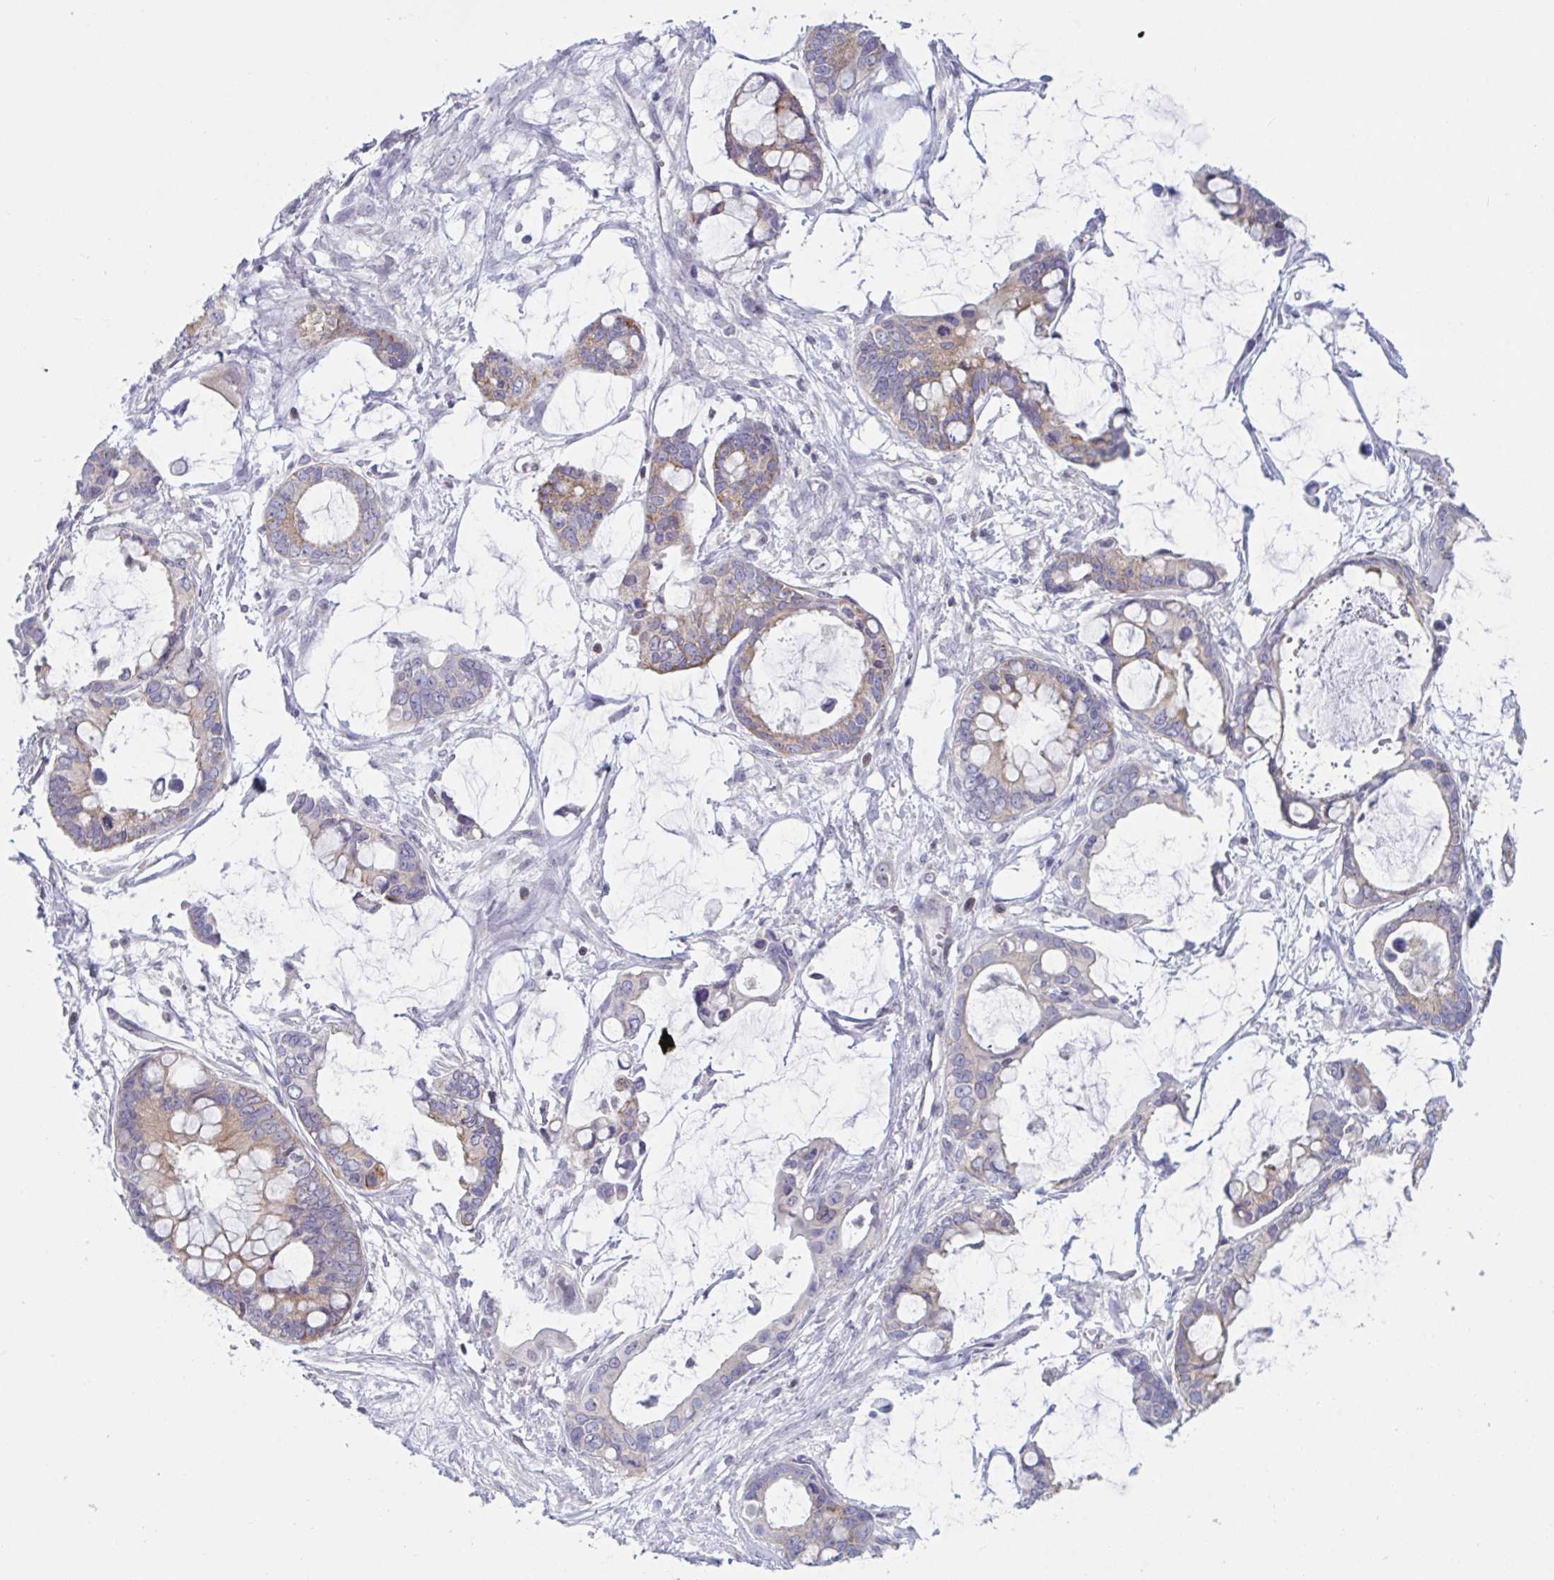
{"staining": {"intensity": "weak", "quantity": "<25%", "location": "cytoplasmic/membranous"}, "tissue": "ovarian cancer", "cell_type": "Tumor cells", "image_type": "cancer", "snomed": [{"axis": "morphology", "description": "Cystadenocarcinoma, mucinous, NOS"}, {"axis": "topography", "description": "Ovary"}], "caption": "DAB immunohistochemical staining of ovarian mucinous cystadenocarcinoma shows no significant expression in tumor cells.", "gene": "TANK", "patient": {"sex": "female", "age": 63}}